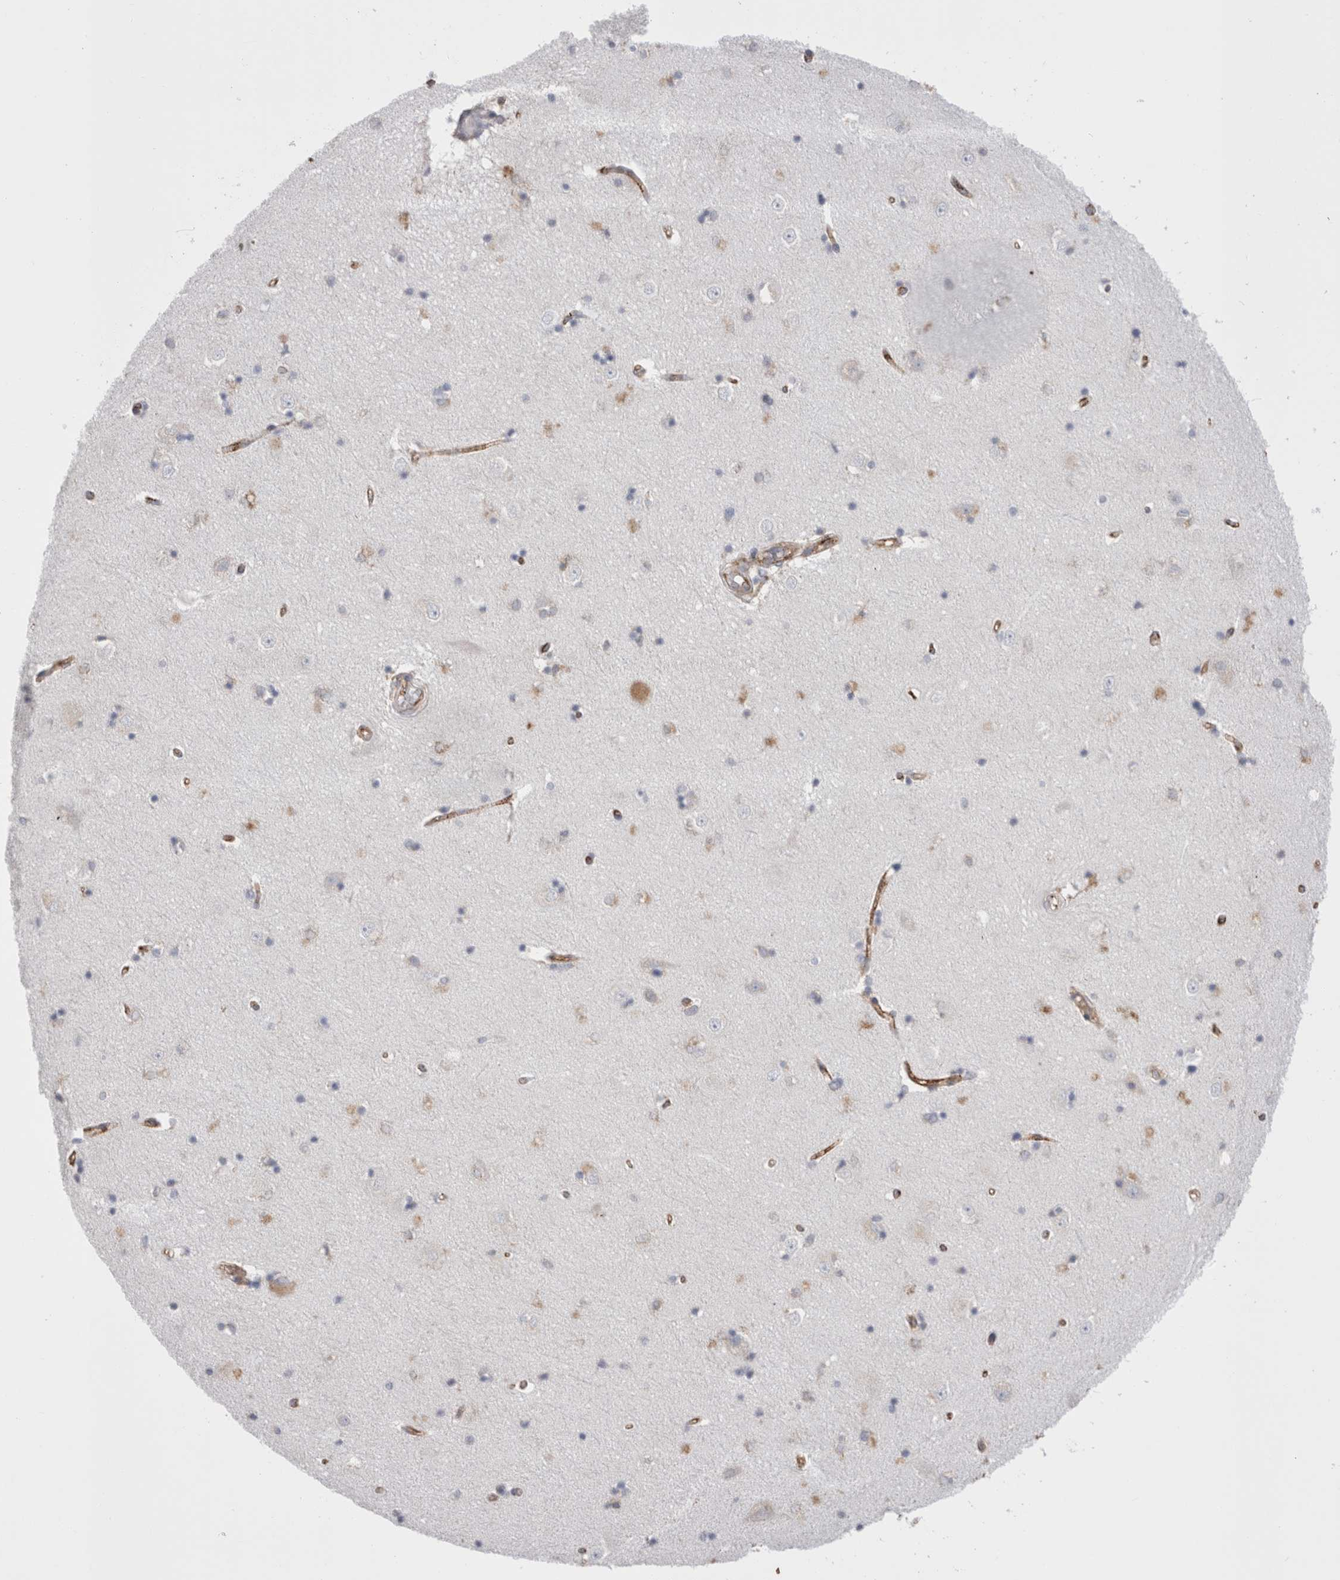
{"staining": {"intensity": "weak", "quantity": "<25%", "location": "cytoplasmic/membranous"}, "tissue": "hippocampus", "cell_type": "Glial cells", "image_type": "normal", "snomed": [{"axis": "morphology", "description": "Normal tissue, NOS"}, {"axis": "topography", "description": "Hippocampus"}], "caption": "IHC micrograph of normal hippocampus: hippocampus stained with DAB reveals no significant protein expression in glial cells.", "gene": "CNPY4", "patient": {"sex": "male", "age": 45}}